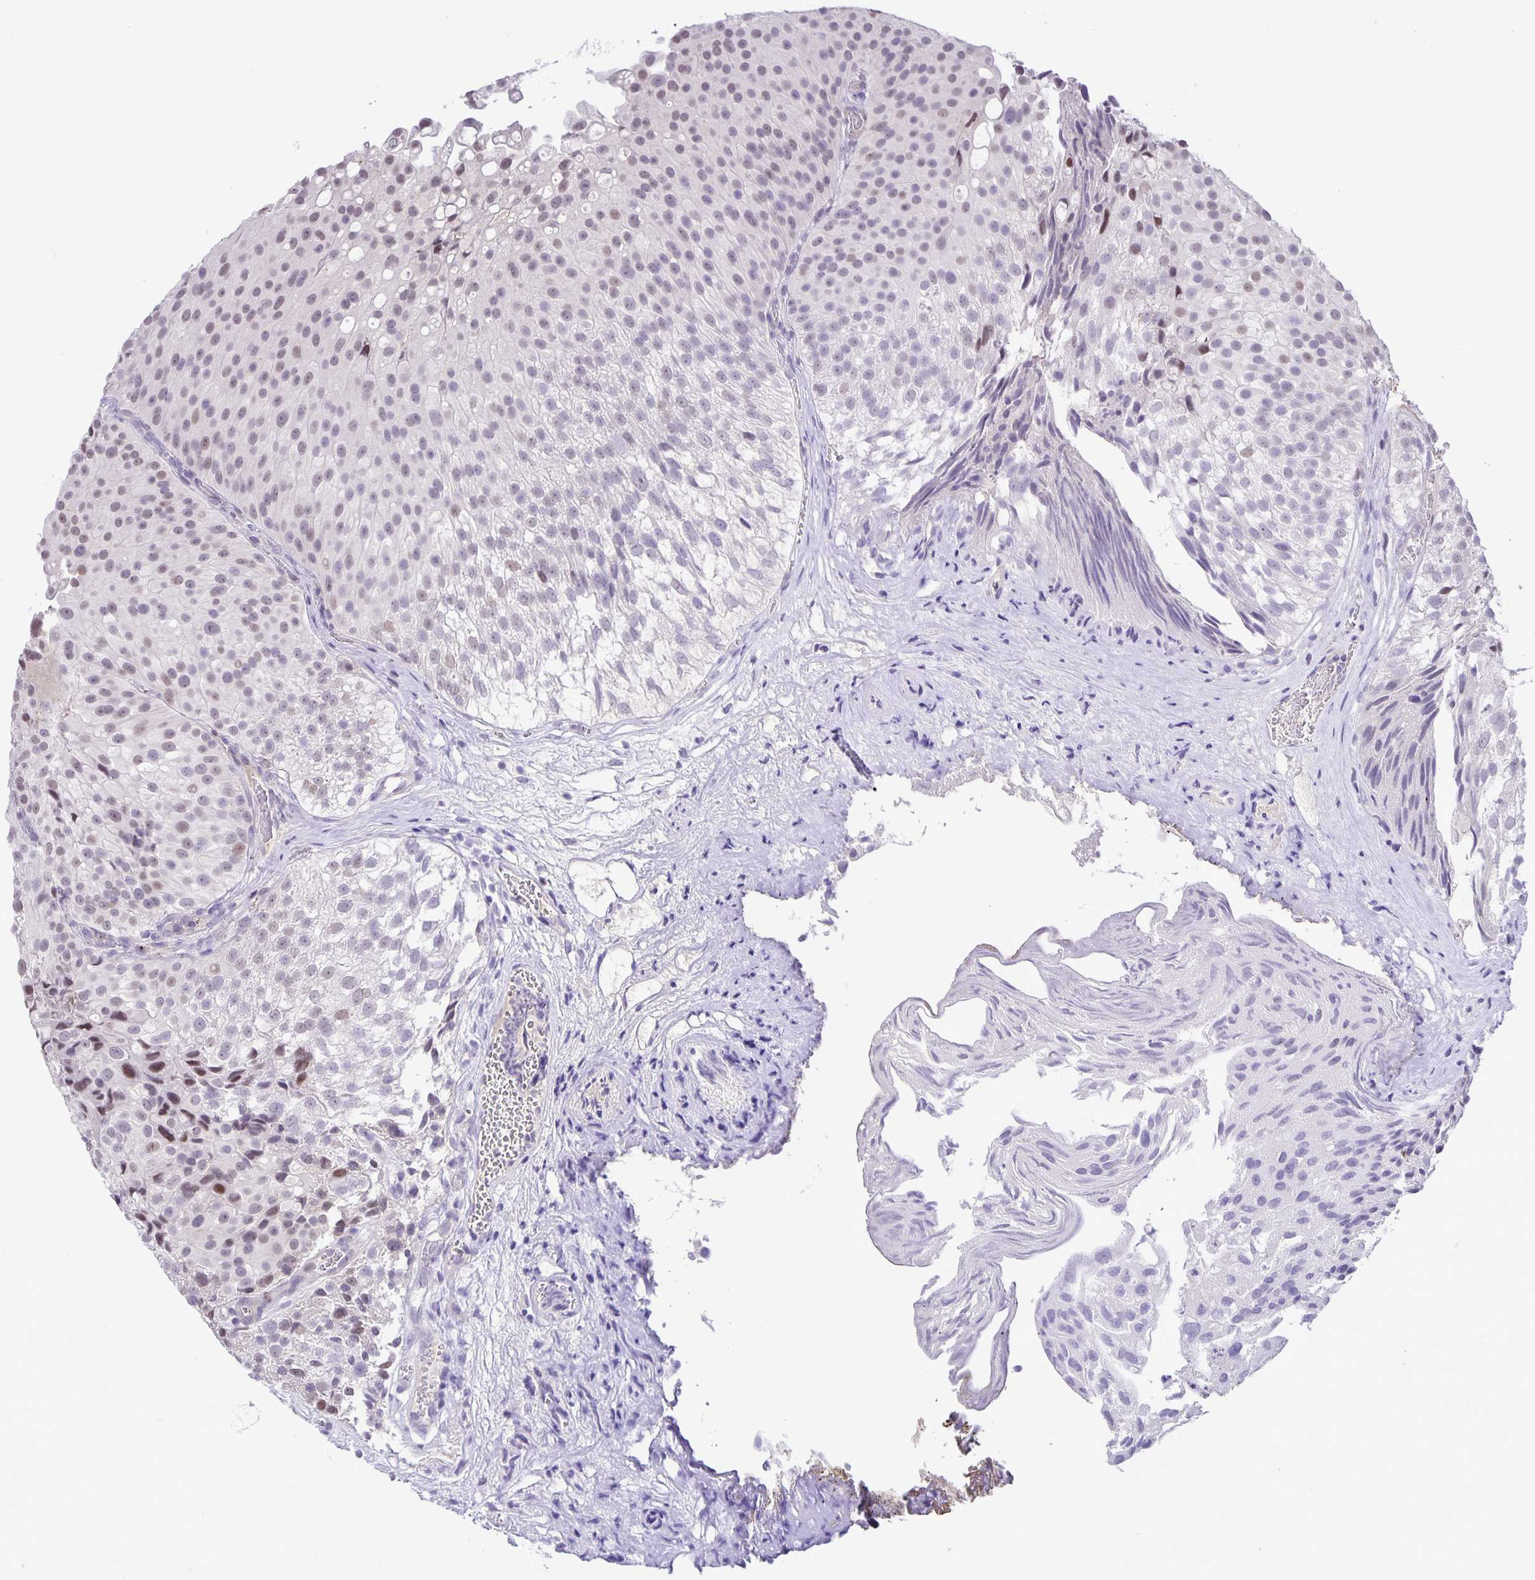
{"staining": {"intensity": "weak", "quantity": "25%-75%", "location": "nuclear"}, "tissue": "urothelial cancer", "cell_type": "Tumor cells", "image_type": "cancer", "snomed": [{"axis": "morphology", "description": "Urothelial carcinoma, Low grade"}, {"axis": "topography", "description": "Urinary bladder"}], "caption": "This histopathology image shows immunohistochemistry (IHC) staining of urothelial cancer, with low weak nuclear positivity in about 25%-75% of tumor cells.", "gene": "ONECUT2", "patient": {"sex": "male", "age": 80}}